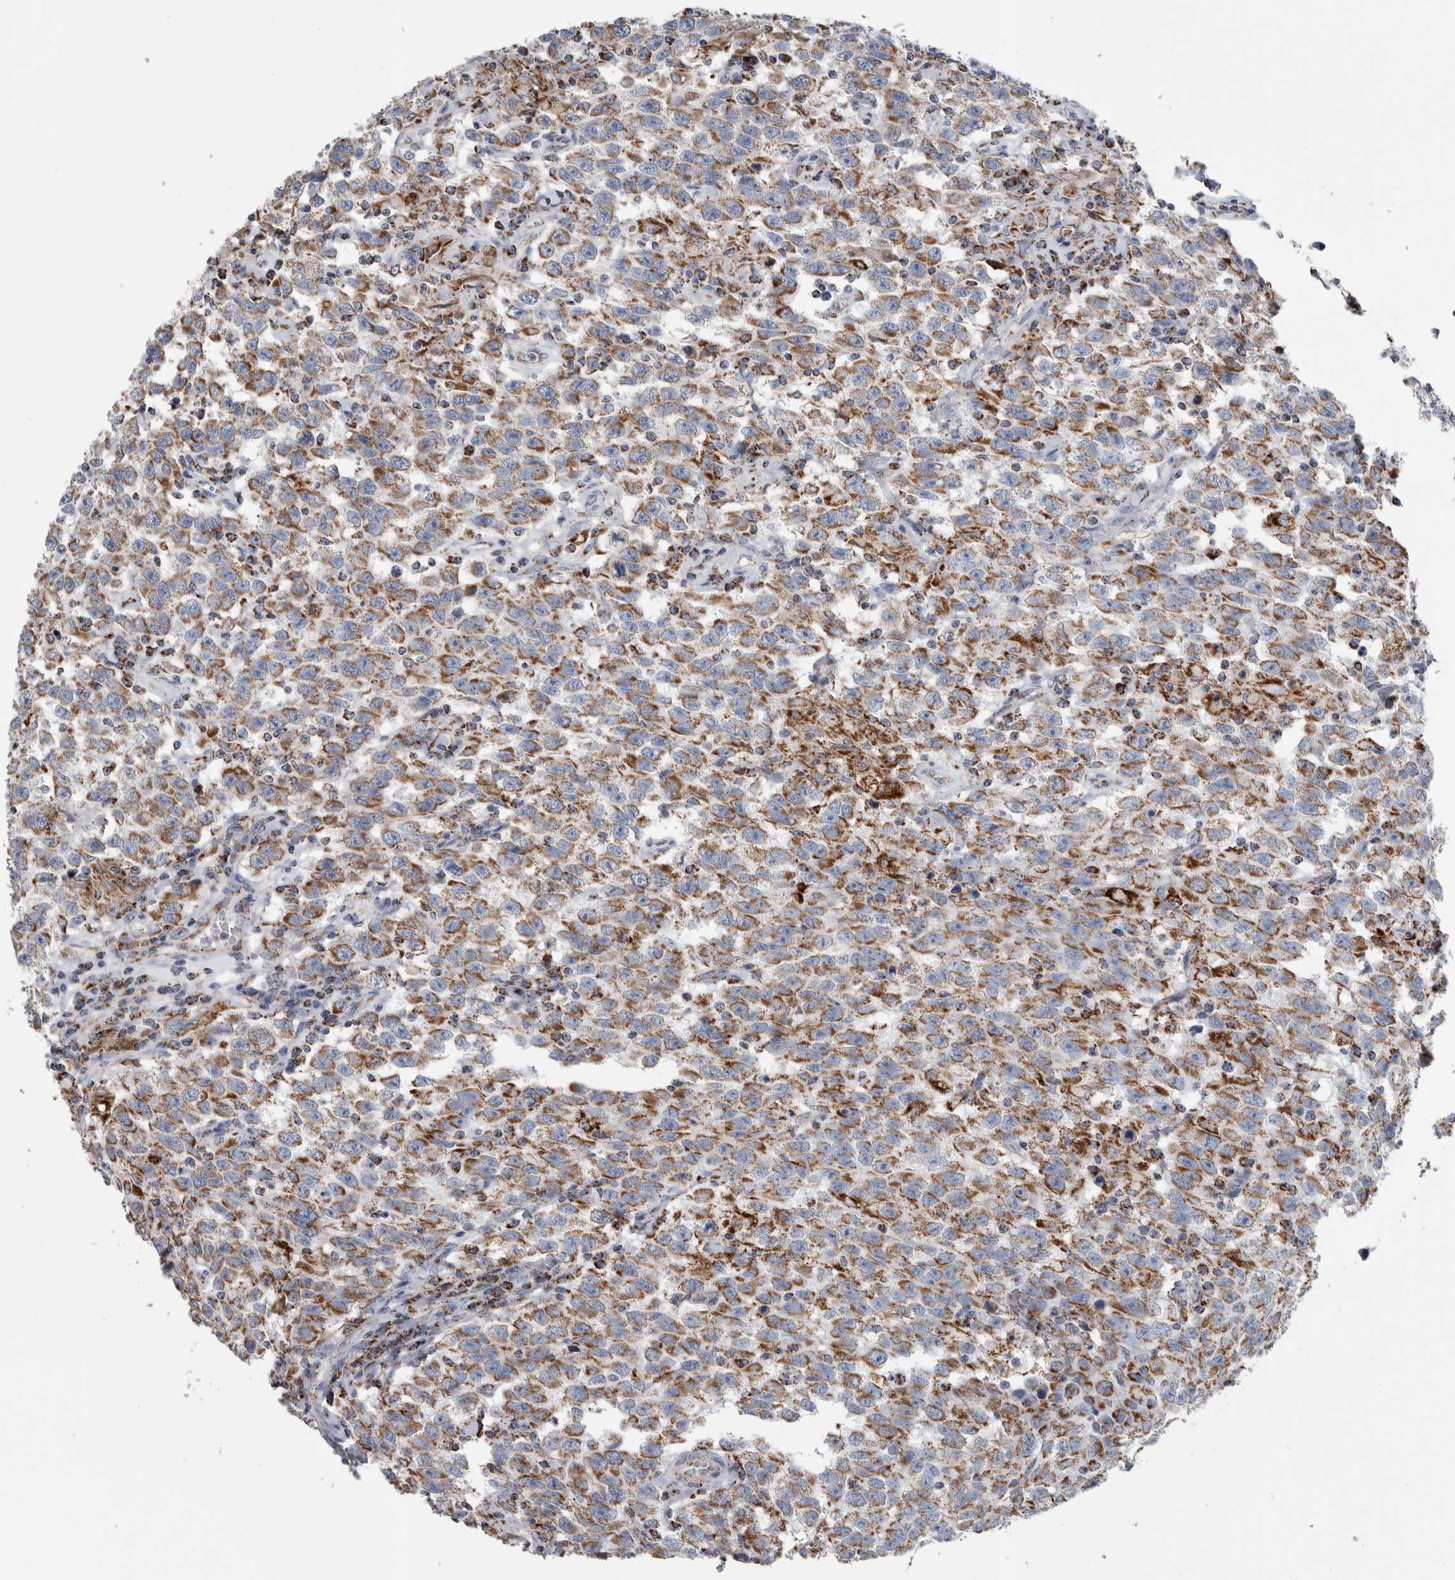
{"staining": {"intensity": "moderate", "quantity": ">75%", "location": "cytoplasmic/membranous"}, "tissue": "testis cancer", "cell_type": "Tumor cells", "image_type": "cancer", "snomed": [{"axis": "morphology", "description": "Seminoma, NOS"}, {"axis": "topography", "description": "Testis"}], "caption": "Immunohistochemical staining of human testis cancer exhibits moderate cytoplasmic/membranous protein positivity in approximately >75% of tumor cells.", "gene": "ETFA", "patient": {"sex": "male", "age": 41}}